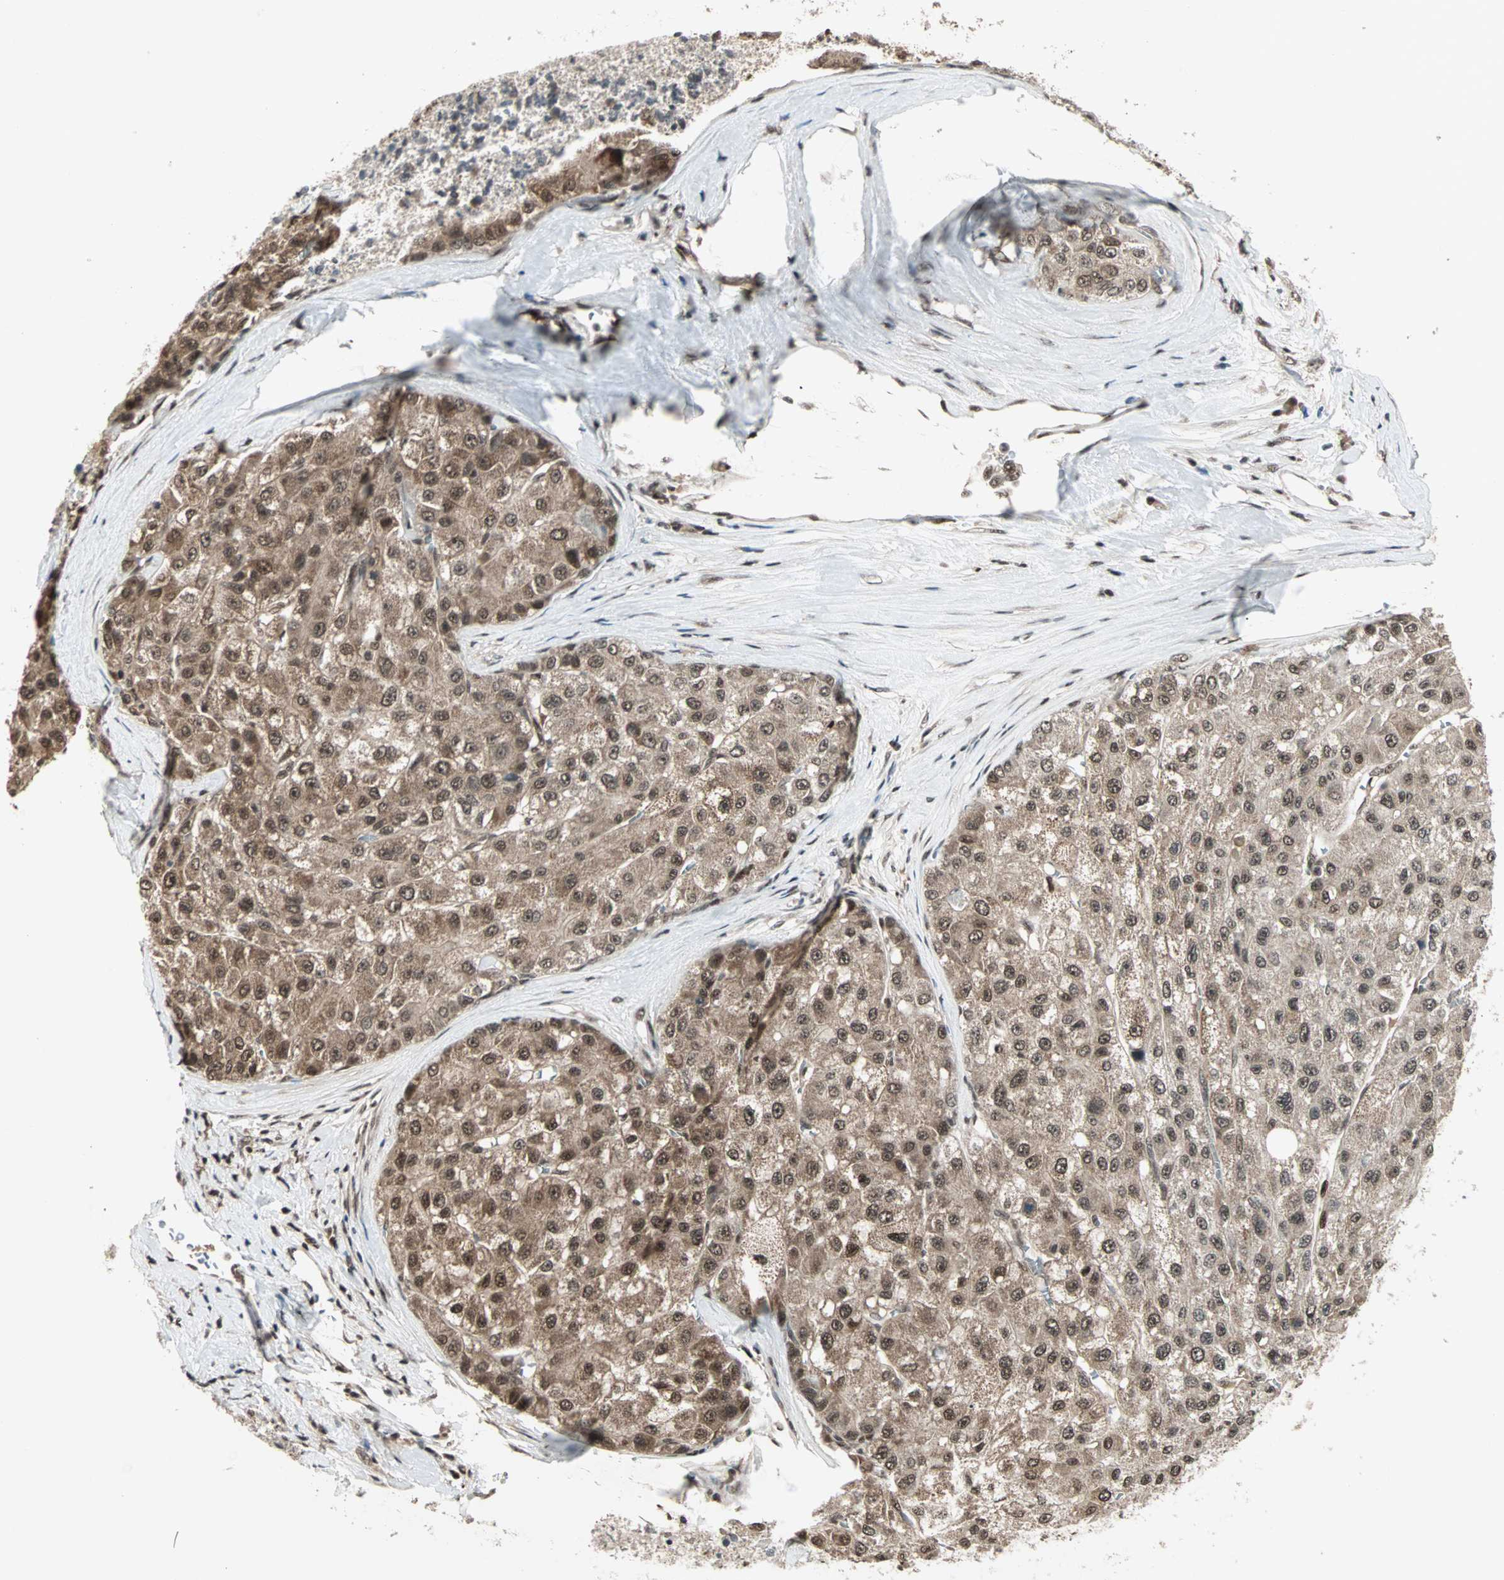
{"staining": {"intensity": "moderate", "quantity": ">75%", "location": "cytoplasmic/membranous,nuclear"}, "tissue": "liver cancer", "cell_type": "Tumor cells", "image_type": "cancer", "snomed": [{"axis": "morphology", "description": "Carcinoma, Hepatocellular, NOS"}, {"axis": "topography", "description": "Liver"}], "caption": "A medium amount of moderate cytoplasmic/membranous and nuclear staining is identified in approximately >75% of tumor cells in liver cancer (hepatocellular carcinoma) tissue.", "gene": "ZNF44", "patient": {"sex": "male", "age": 80}}